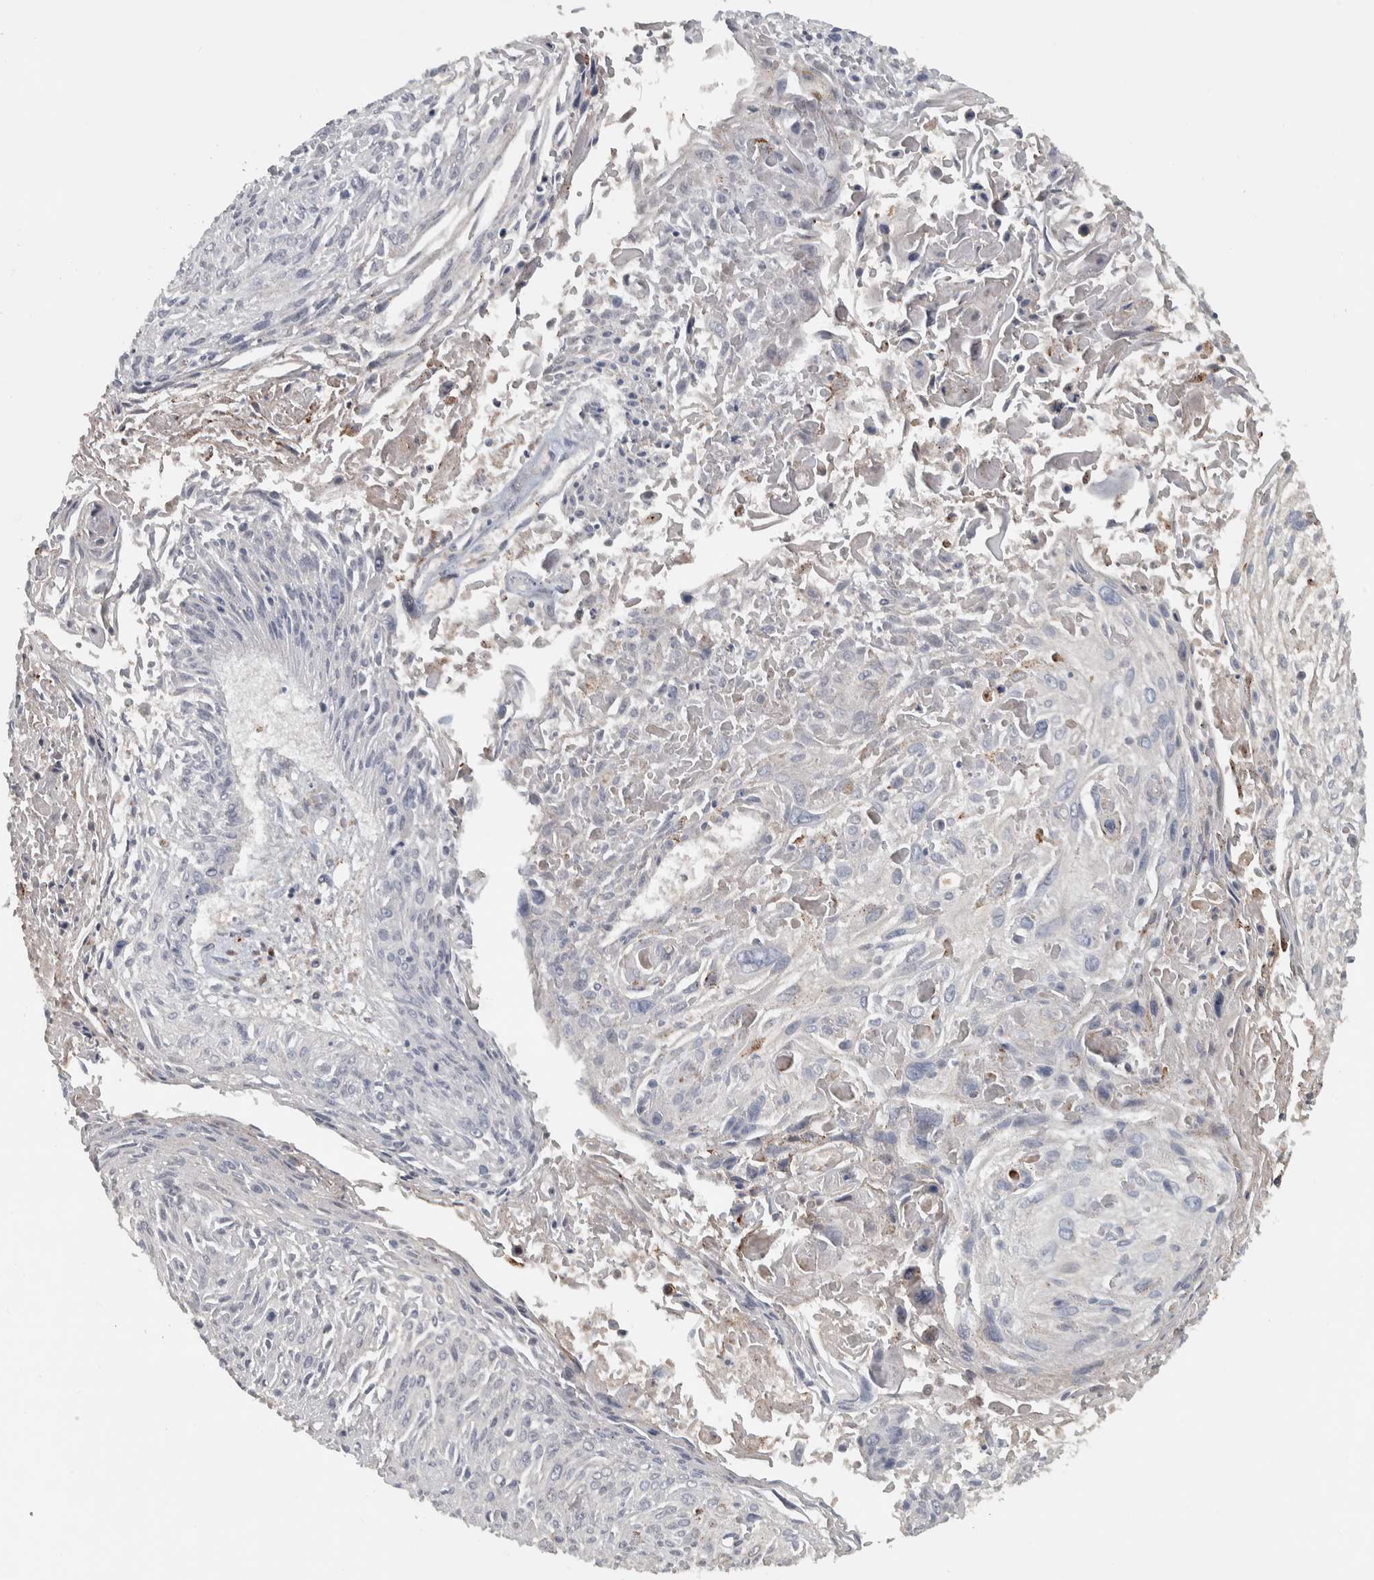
{"staining": {"intensity": "negative", "quantity": "none", "location": "none"}, "tissue": "cervical cancer", "cell_type": "Tumor cells", "image_type": "cancer", "snomed": [{"axis": "morphology", "description": "Squamous cell carcinoma, NOS"}, {"axis": "topography", "description": "Cervix"}], "caption": "A micrograph of human cervical cancer (squamous cell carcinoma) is negative for staining in tumor cells. (DAB immunohistochemistry, high magnification).", "gene": "FAM78A", "patient": {"sex": "female", "age": 51}}